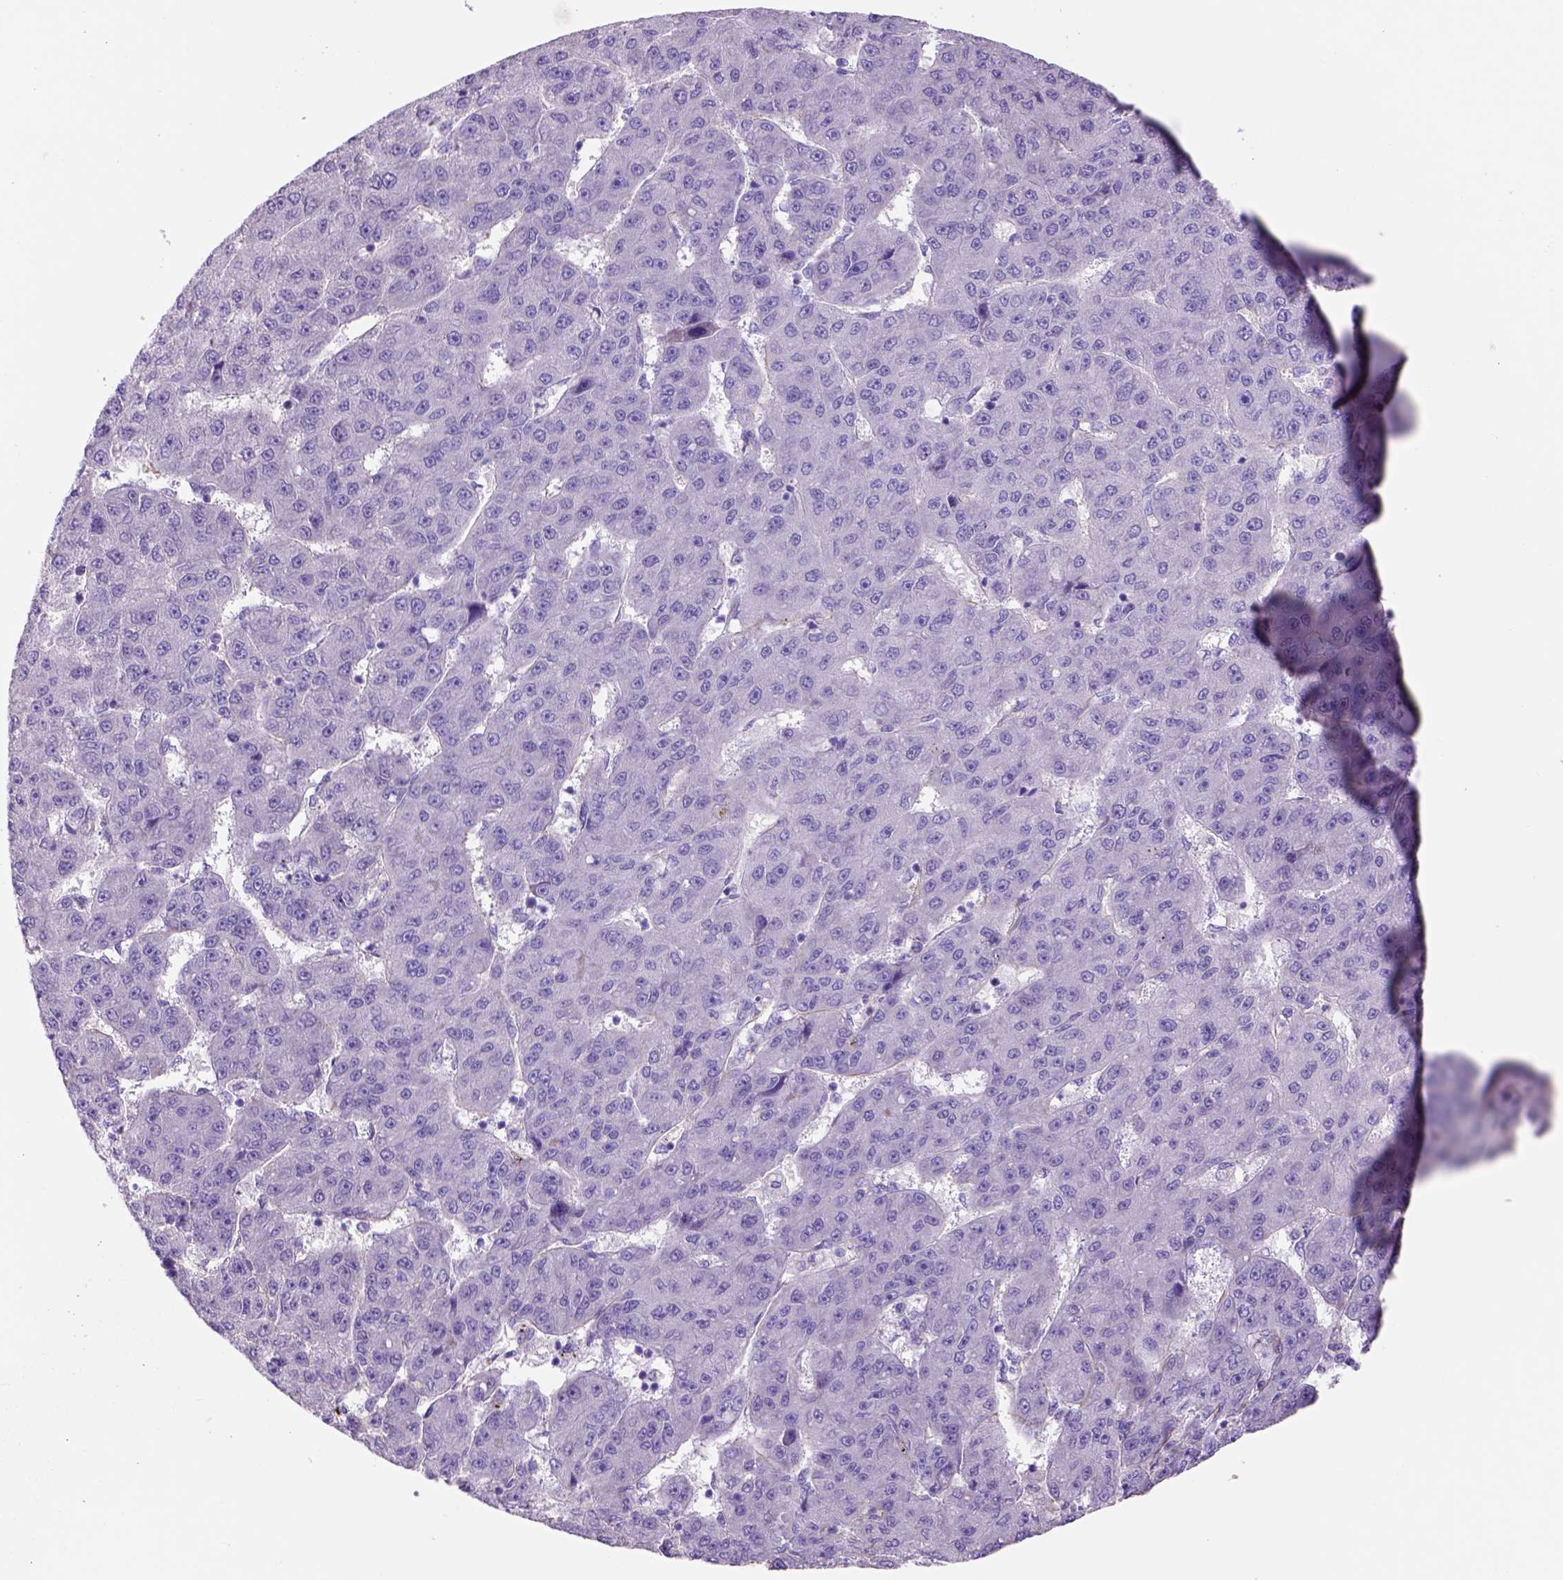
{"staining": {"intensity": "negative", "quantity": "none", "location": "none"}, "tissue": "liver cancer", "cell_type": "Tumor cells", "image_type": "cancer", "snomed": [{"axis": "morphology", "description": "Carcinoma, Hepatocellular, NOS"}, {"axis": "topography", "description": "Liver"}], "caption": "Hepatocellular carcinoma (liver) was stained to show a protein in brown. There is no significant positivity in tumor cells.", "gene": "ZZZ3", "patient": {"sex": "male", "age": 67}}